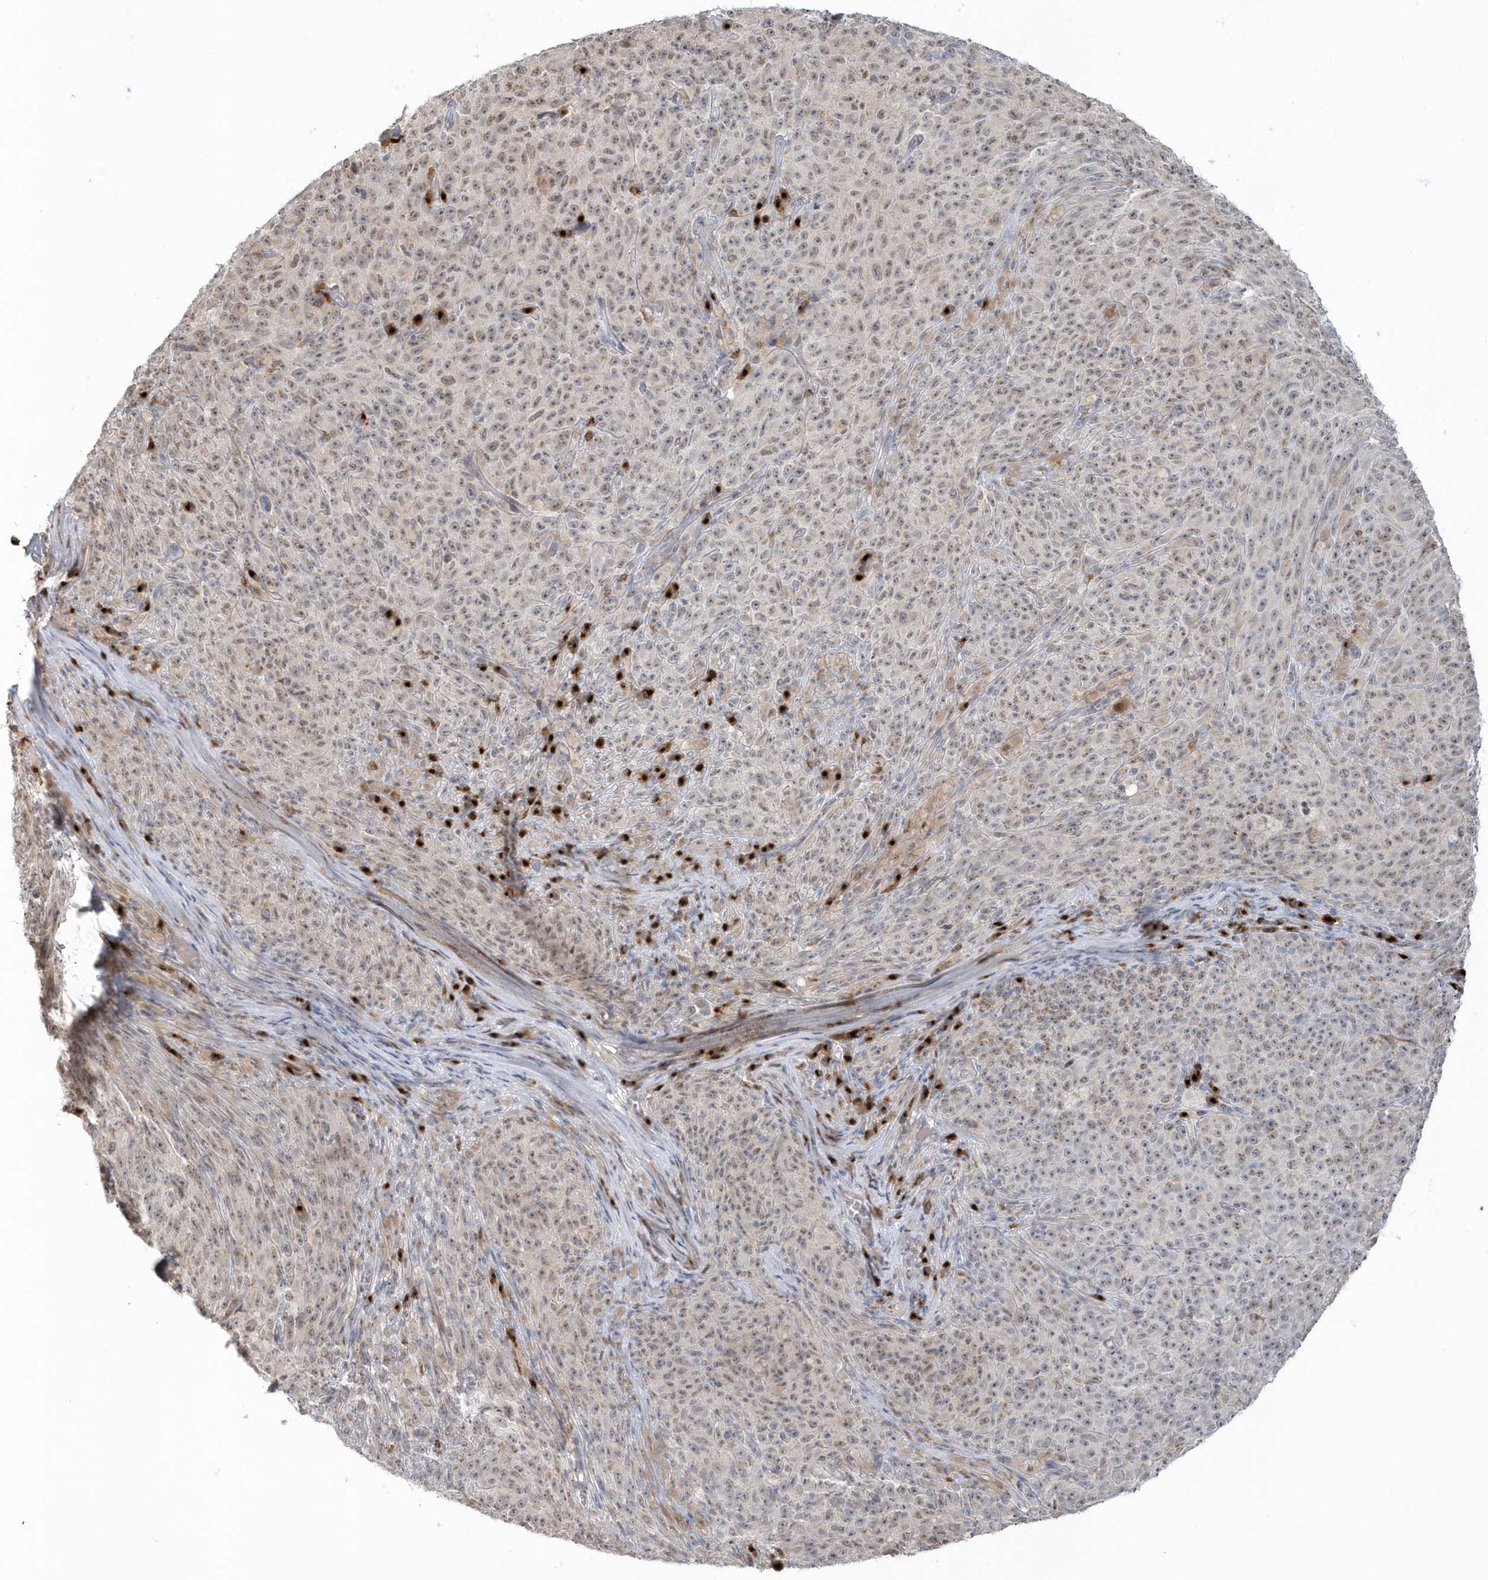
{"staining": {"intensity": "negative", "quantity": "none", "location": "none"}, "tissue": "melanoma", "cell_type": "Tumor cells", "image_type": "cancer", "snomed": [{"axis": "morphology", "description": "Malignant melanoma, NOS"}, {"axis": "topography", "description": "Skin"}], "caption": "This histopathology image is of malignant melanoma stained with immunohistochemistry to label a protein in brown with the nuclei are counter-stained blue. There is no expression in tumor cells. (DAB IHC with hematoxylin counter stain).", "gene": "DHFR", "patient": {"sex": "female", "age": 82}}